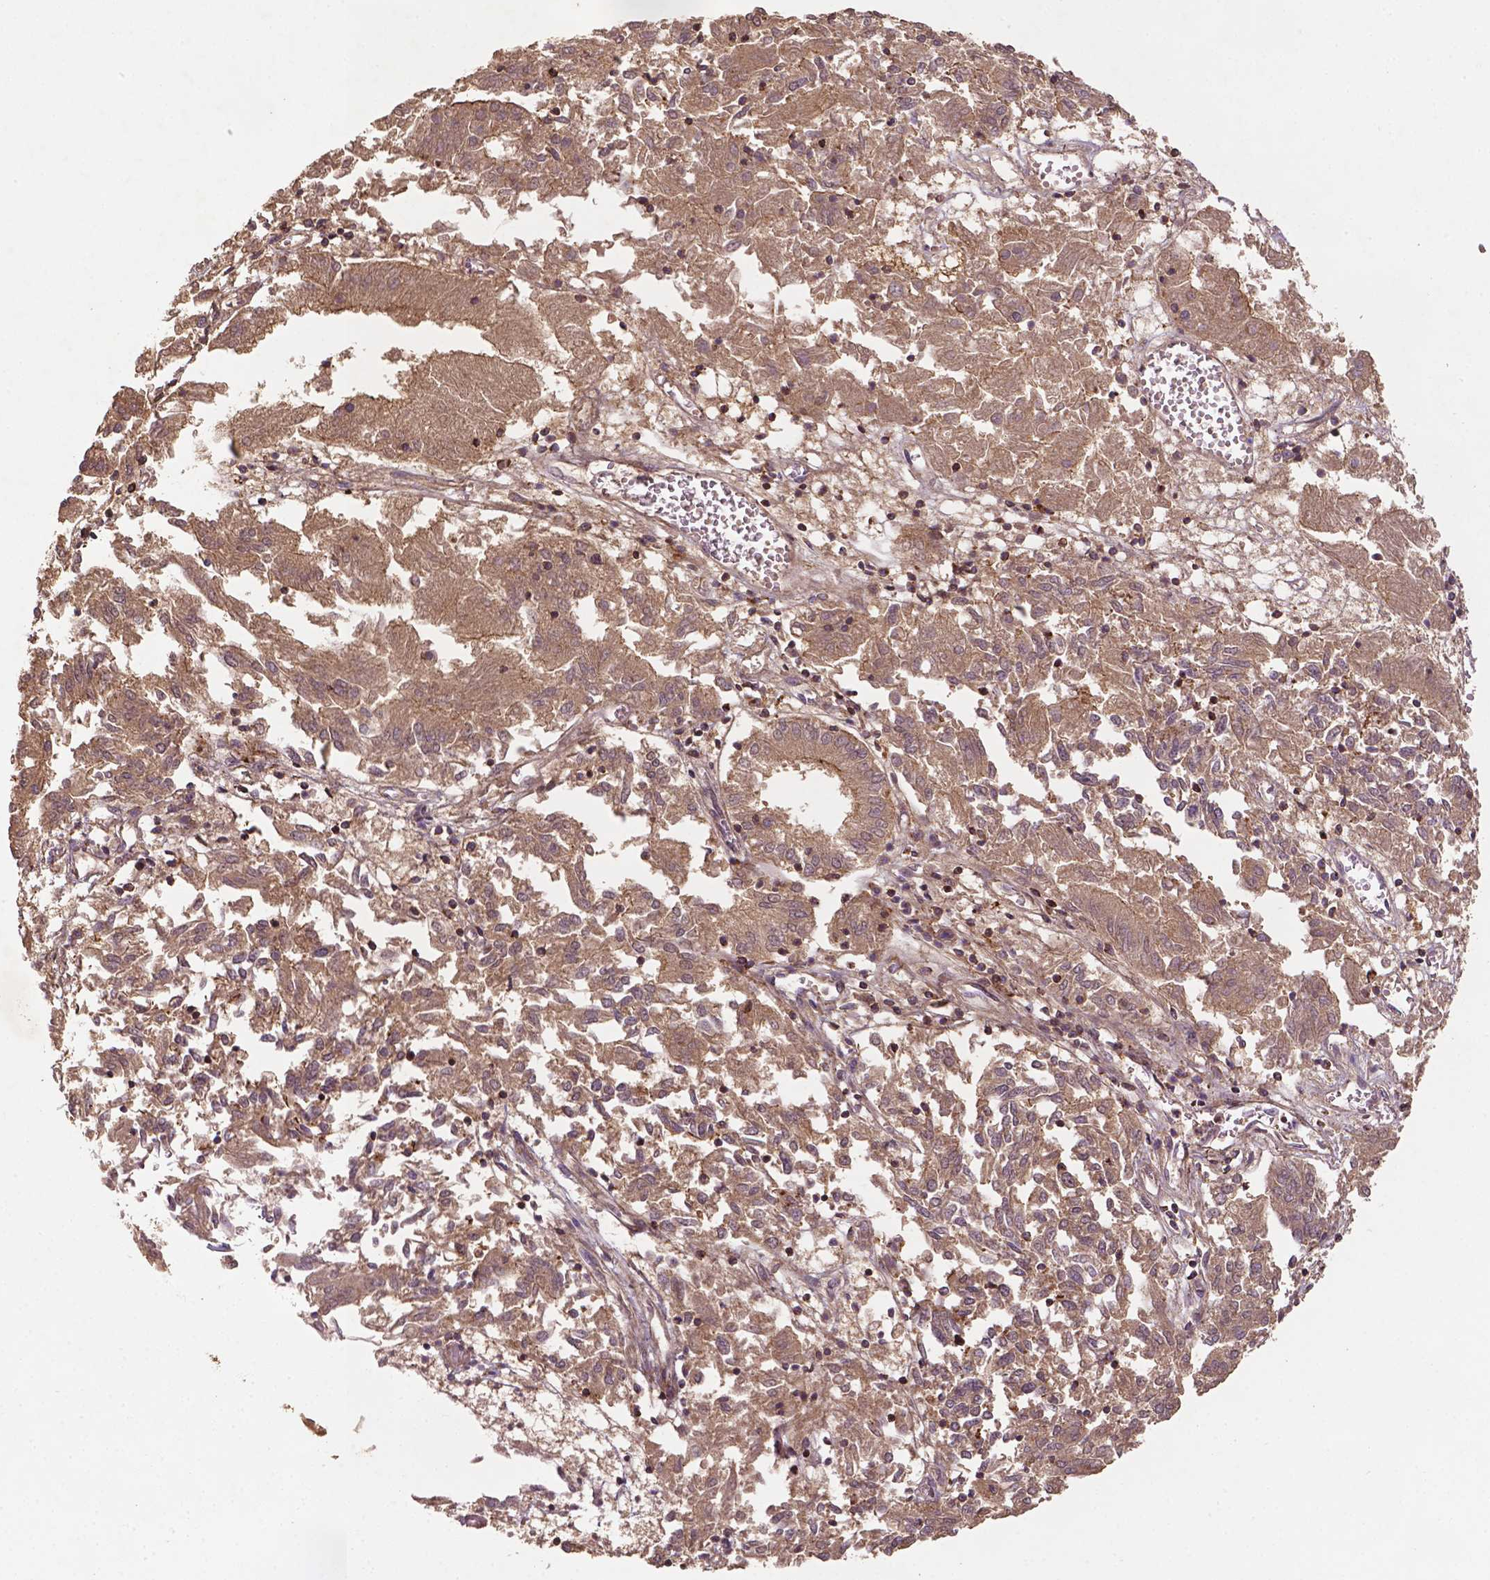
{"staining": {"intensity": "moderate", "quantity": ">75%", "location": "cytoplasmic/membranous"}, "tissue": "endometrial cancer", "cell_type": "Tumor cells", "image_type": "cancer", "snomed": [{"axis": "morphology", "description": "Adenocarcinoma, NOS"}, {"axis": "topography", "description": "Endometrium"}], "caption": "DAB immunohistochemical staining of human adenocarcinoma (endometrial) reveals moderate cytoplasmic/membranous protein positivity in about >75% of tumor cells.", "gene": "ZMYND19", "patient": {"sex": "female", "age": 54}}